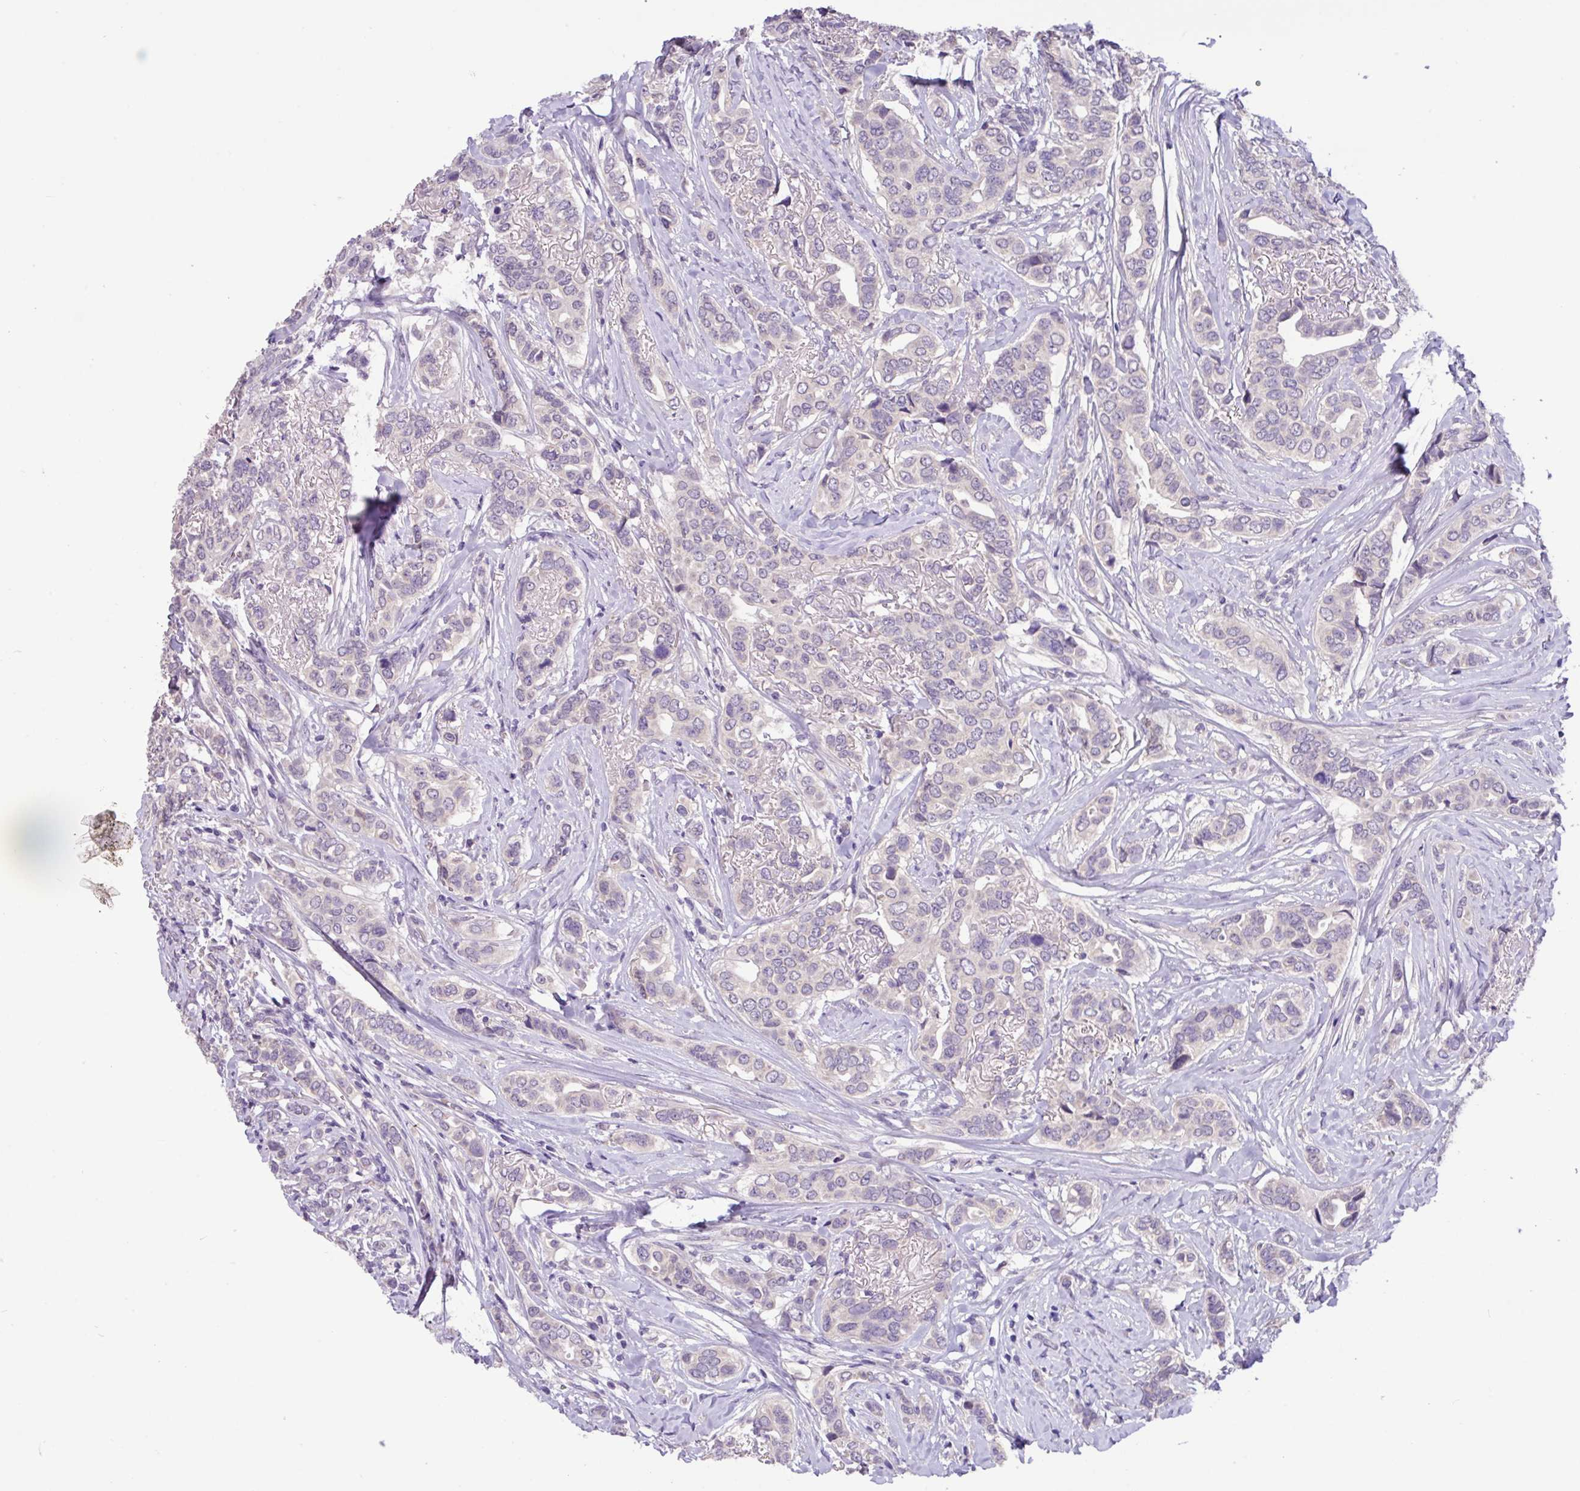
{"staining": {"intensity": "negative", "quantity": "none", "location": "none"}, "tissue": "breast cancer", "cell_type": "Tumor cells", "image_type": "cancer", "snomed": [{"axis": "morphology", "description": "Lobular carcinoma"}, {"axis": "topography", "description": "Breast"}], "caption": "High power microscopy photomicrograph of an immunohistochemistry (IHC) histopathology image of breast cancer (lobular carcinoma), revealing no significant staining in tumor cells. (DAB (3,3'-diaminobenzidine) IHC visualized using brightfield microscopy, high magnification).", "gene": "PAX8", "patient": {"sex": "female", "age": 51}}